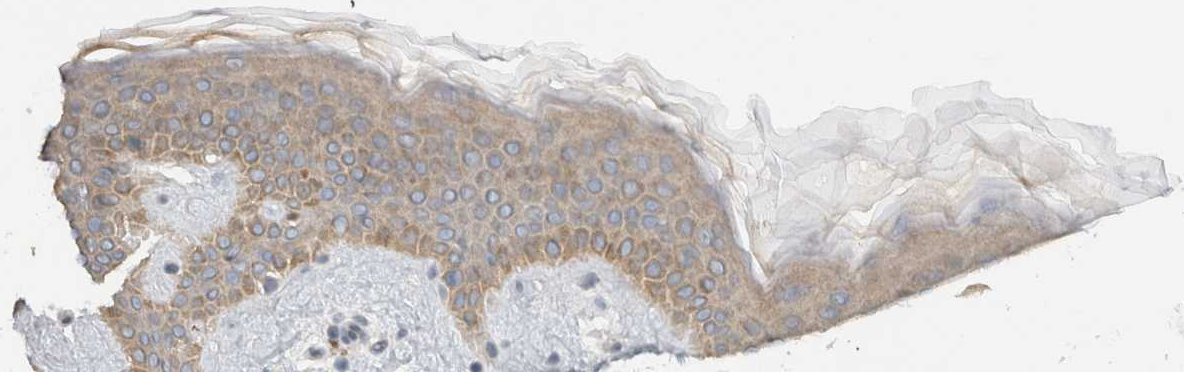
{"staining": {"intensity": "negative", "quantity": "none", "location": "none"}, "tissue": "skin", "cell_type": "Fibroblasts", "image_type": "normal", "snomed": [{"axis": "morphology", "description": "Normal tissue, NOS"}, {"axis": "topography", "description": "Skin"}], "caption": "IHC photomicrograph of unremarkable human skin stained for a protein (brown), which reveals no staining in fibroblasts.", "gene": "ERCC6L2", "patient": {"sex": "female", "age": 46}}